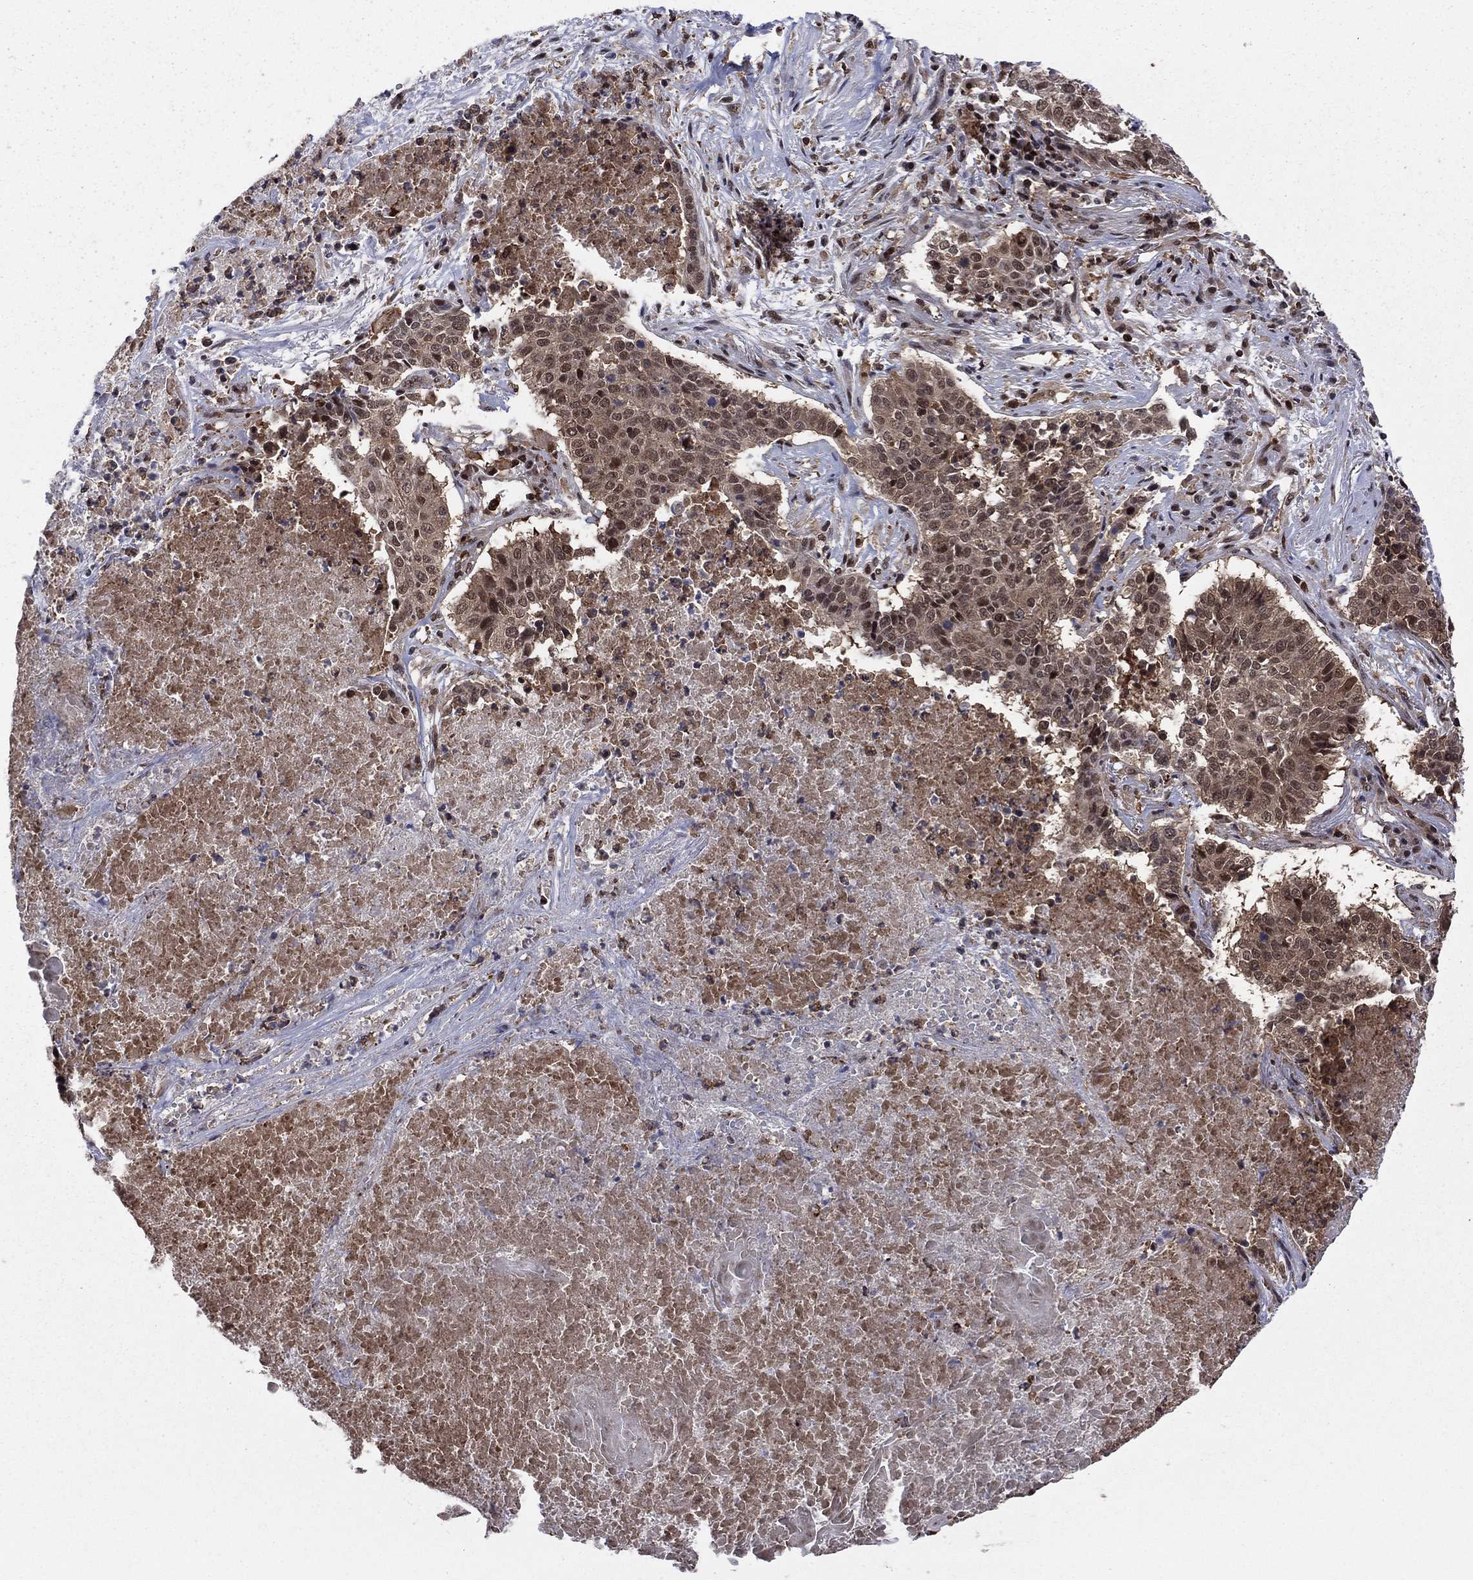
{"staining": {"intensity": "moderate", "quantity": "<25%", "location": "nuclear"}, "tissue": "lung cancer", "cell_type": "Tumor cells", "image_type": "cancer", "snomed": [{"axis": "morphology", "description": "Squamous cell carcinoma, NOS"}, {"axis": "topography", "description": "Lung"}], "caption": "Brown immunohistochemical staining in lung cancer shows moderate nuclear positivity in about <25% of tumor cells. (brown staining indicates protein expression, while blue staining denotes nuclei).", "gene": "PSMD2", "patient": {"sex": "male", "age": 64}}